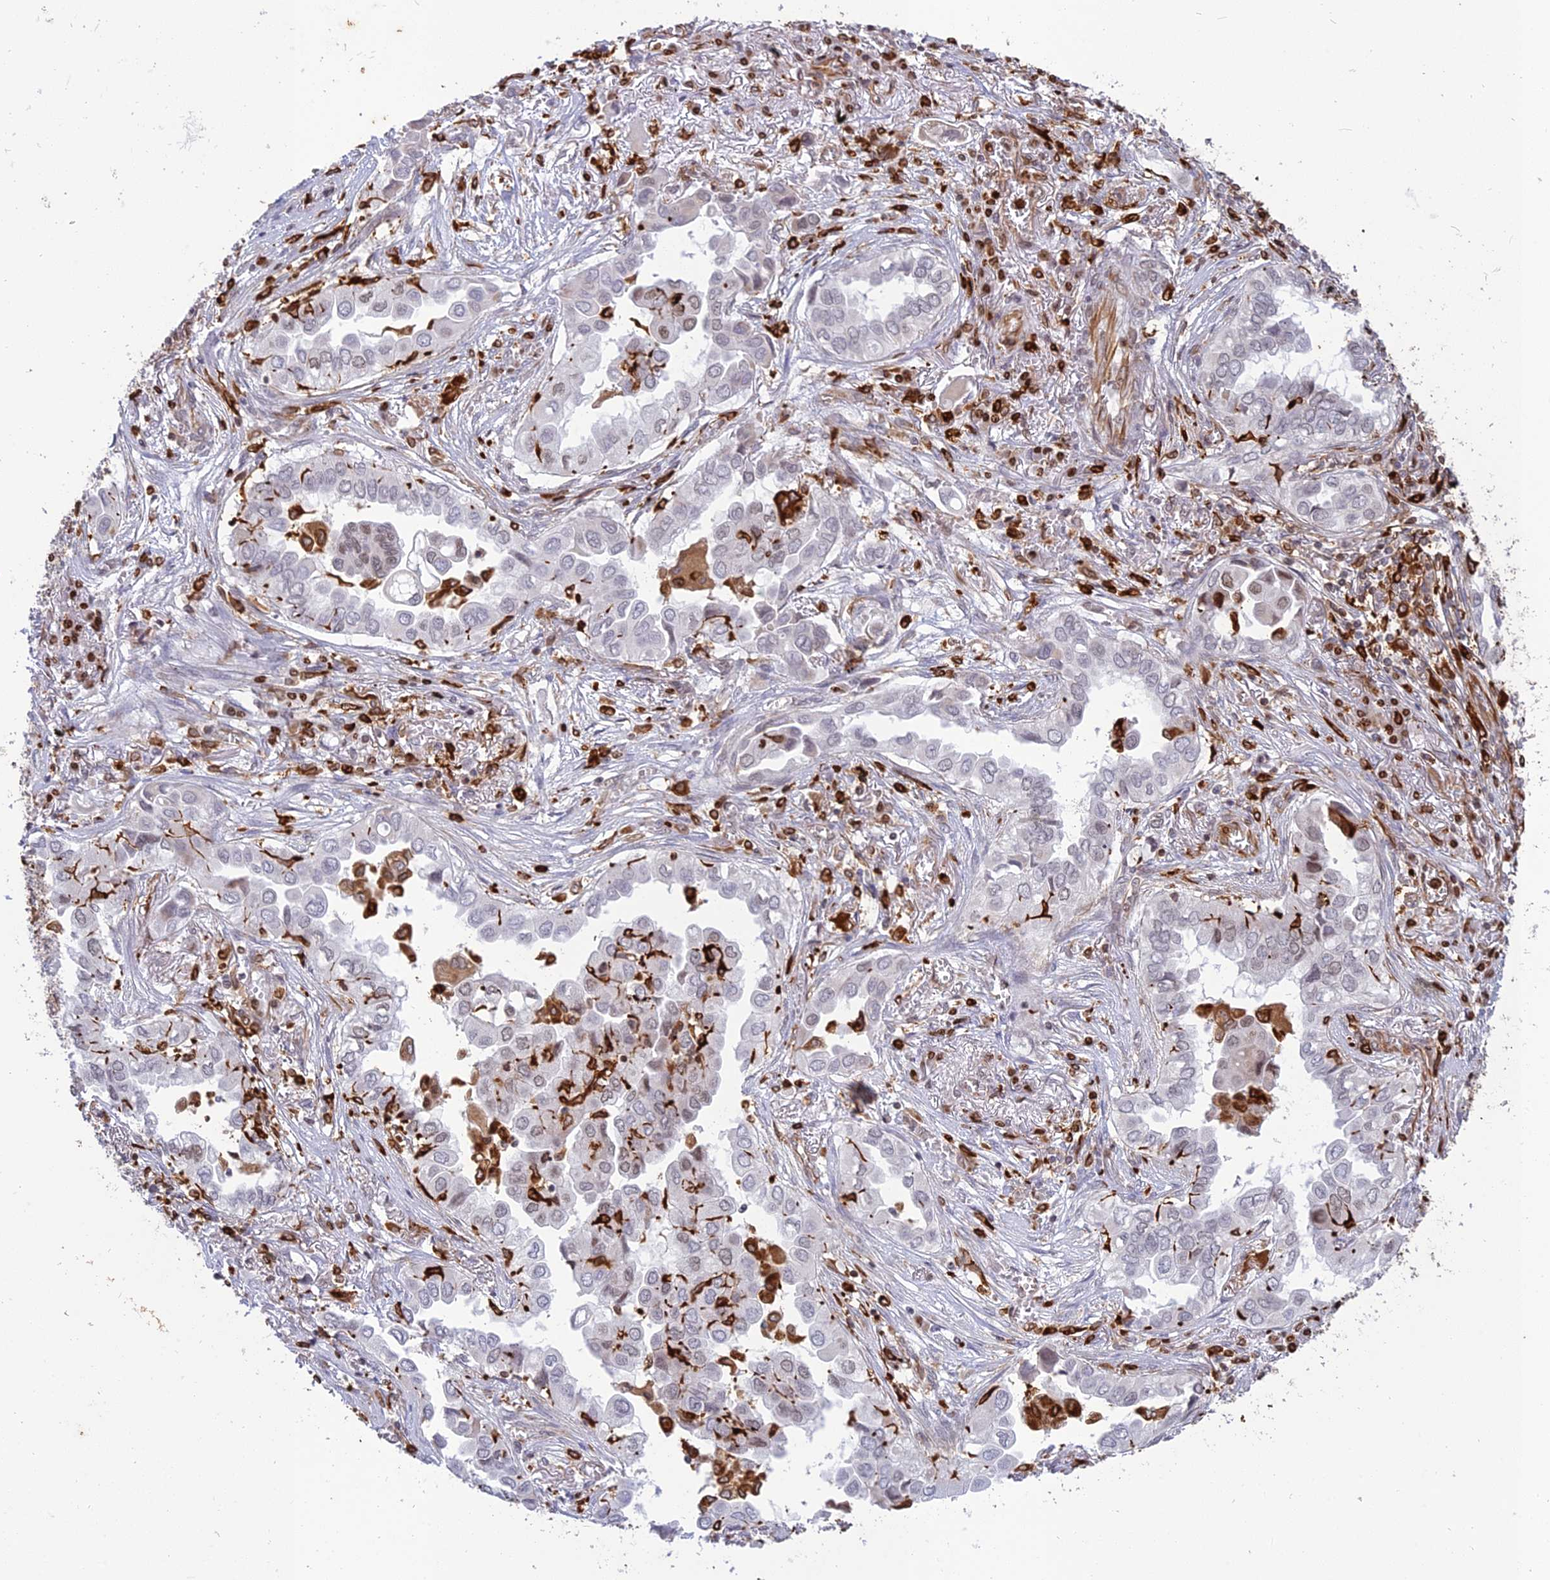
{"staining": {"intensity": "moderate", "quantity": "<25%", "location": "cytoplasmic/membranous,nuclear"}, "tissue": "lung cancer", "cell_type": "Tumor cells", "image_type": "cancer", "snomed": [{"axis": "morphology", "description": "Adenocarcinoma, NOS"}, {"axis": "topography", "description": "Lung"}], "caption": "Protein analysis of lung cancer tissue demonstrates moderate cytoplasmic/membranous and nuclear staining in about <25% of tumor cells. (IHC, brightfield microscopy, high magnification).", "gene": "APOBR", "patient": {"sex": "female", "age": 76}}